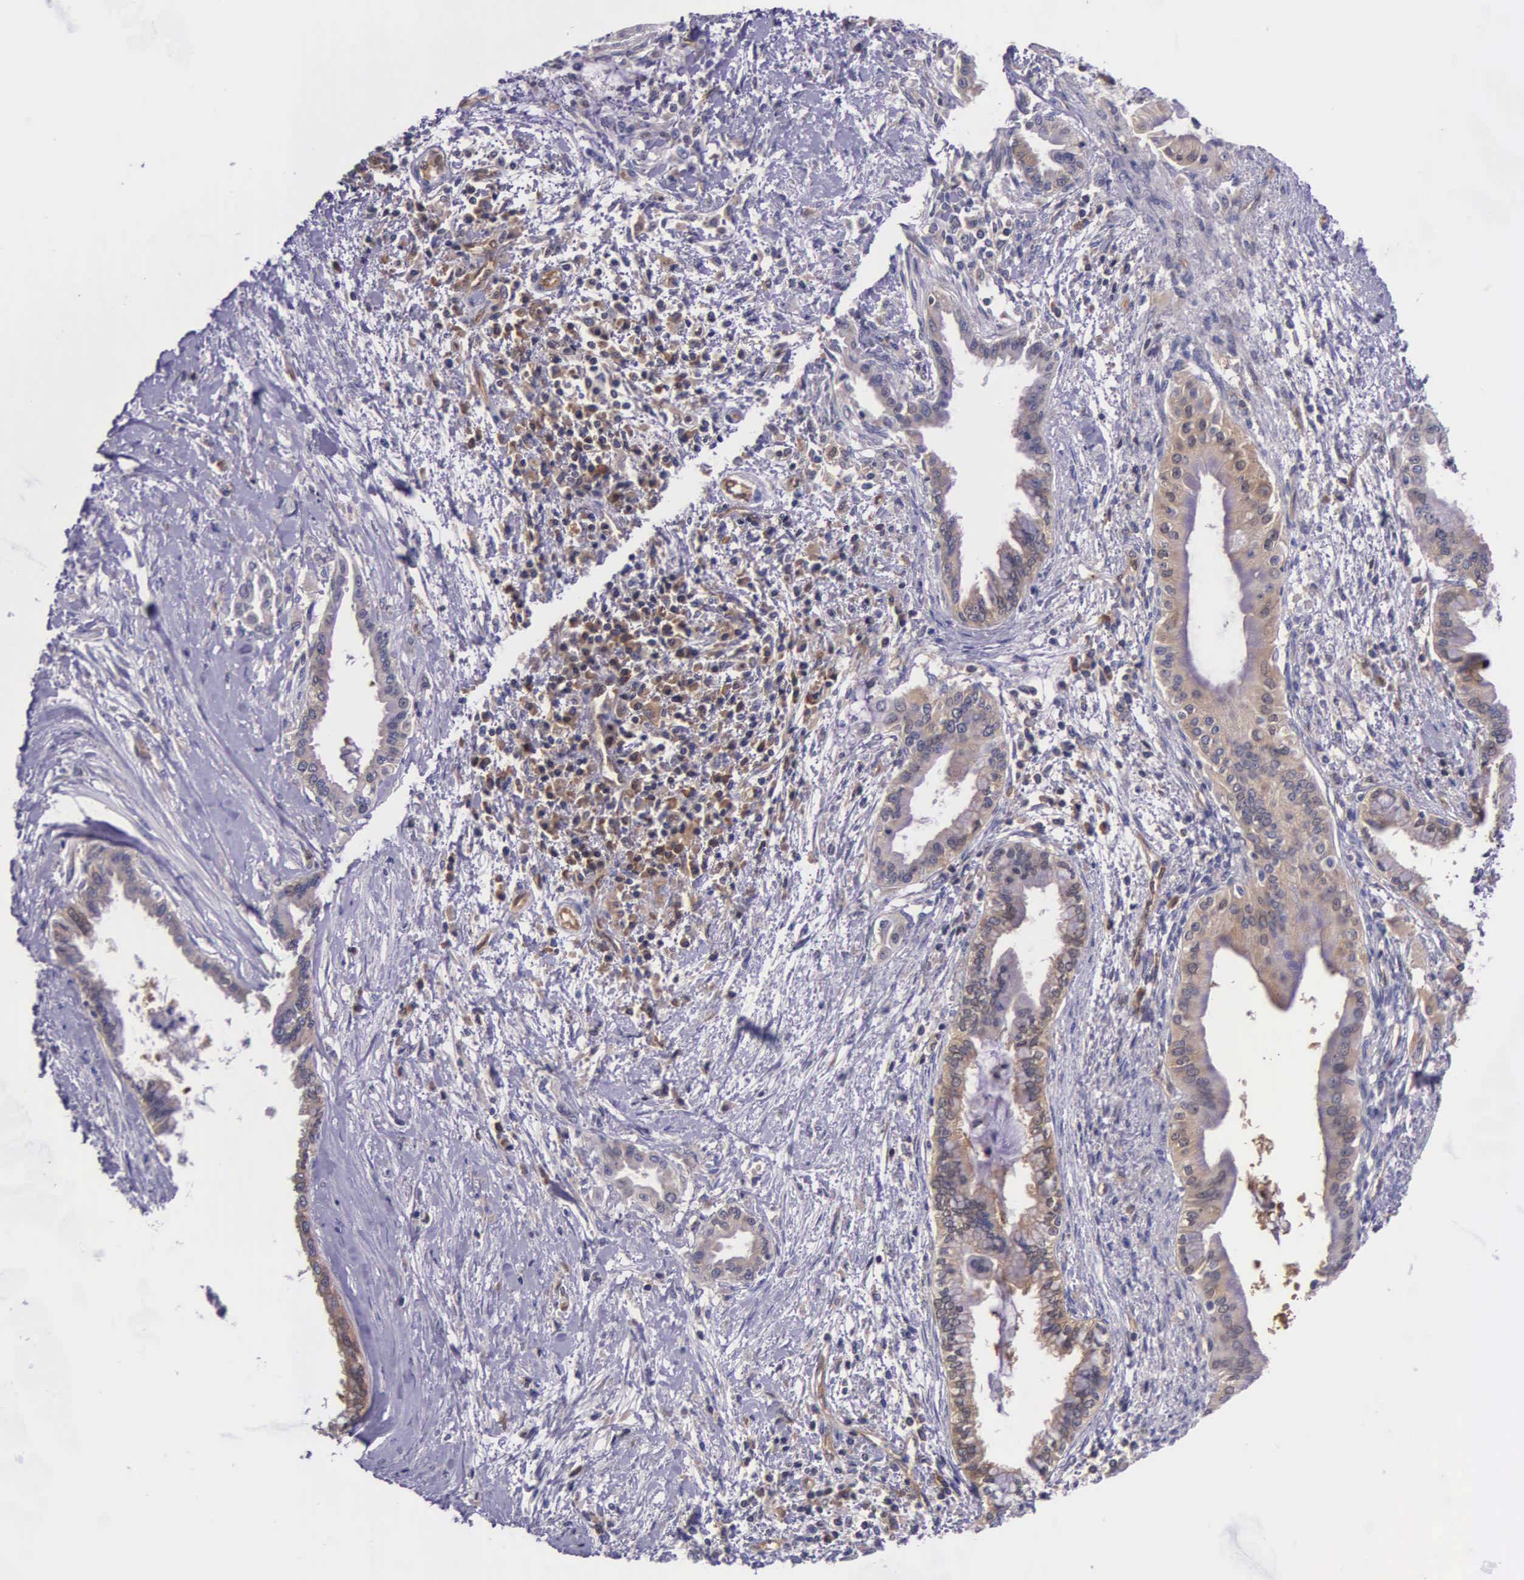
{"staining": {"intensity": "weak", "quantity": ">75%", "location": "cytoplasmic/membranous"}, "tissue": "pancreatic cancer", "cell_type": "Tumor cells", "image_type": "cancer", "snomed": [{"axis": "morphology", "description": "Adenocarcinoma, NOS"}, {"axis": "topography", "description": "Pancreas"}], "caption": "Tumor cells exhibit low levels of weak cytoplasmic/membranous expression in about >75% of cells in human pancreatic adenocarcinoma.", "gene": "GMPR2", "patient": {"sex": "female", "age": 64}}